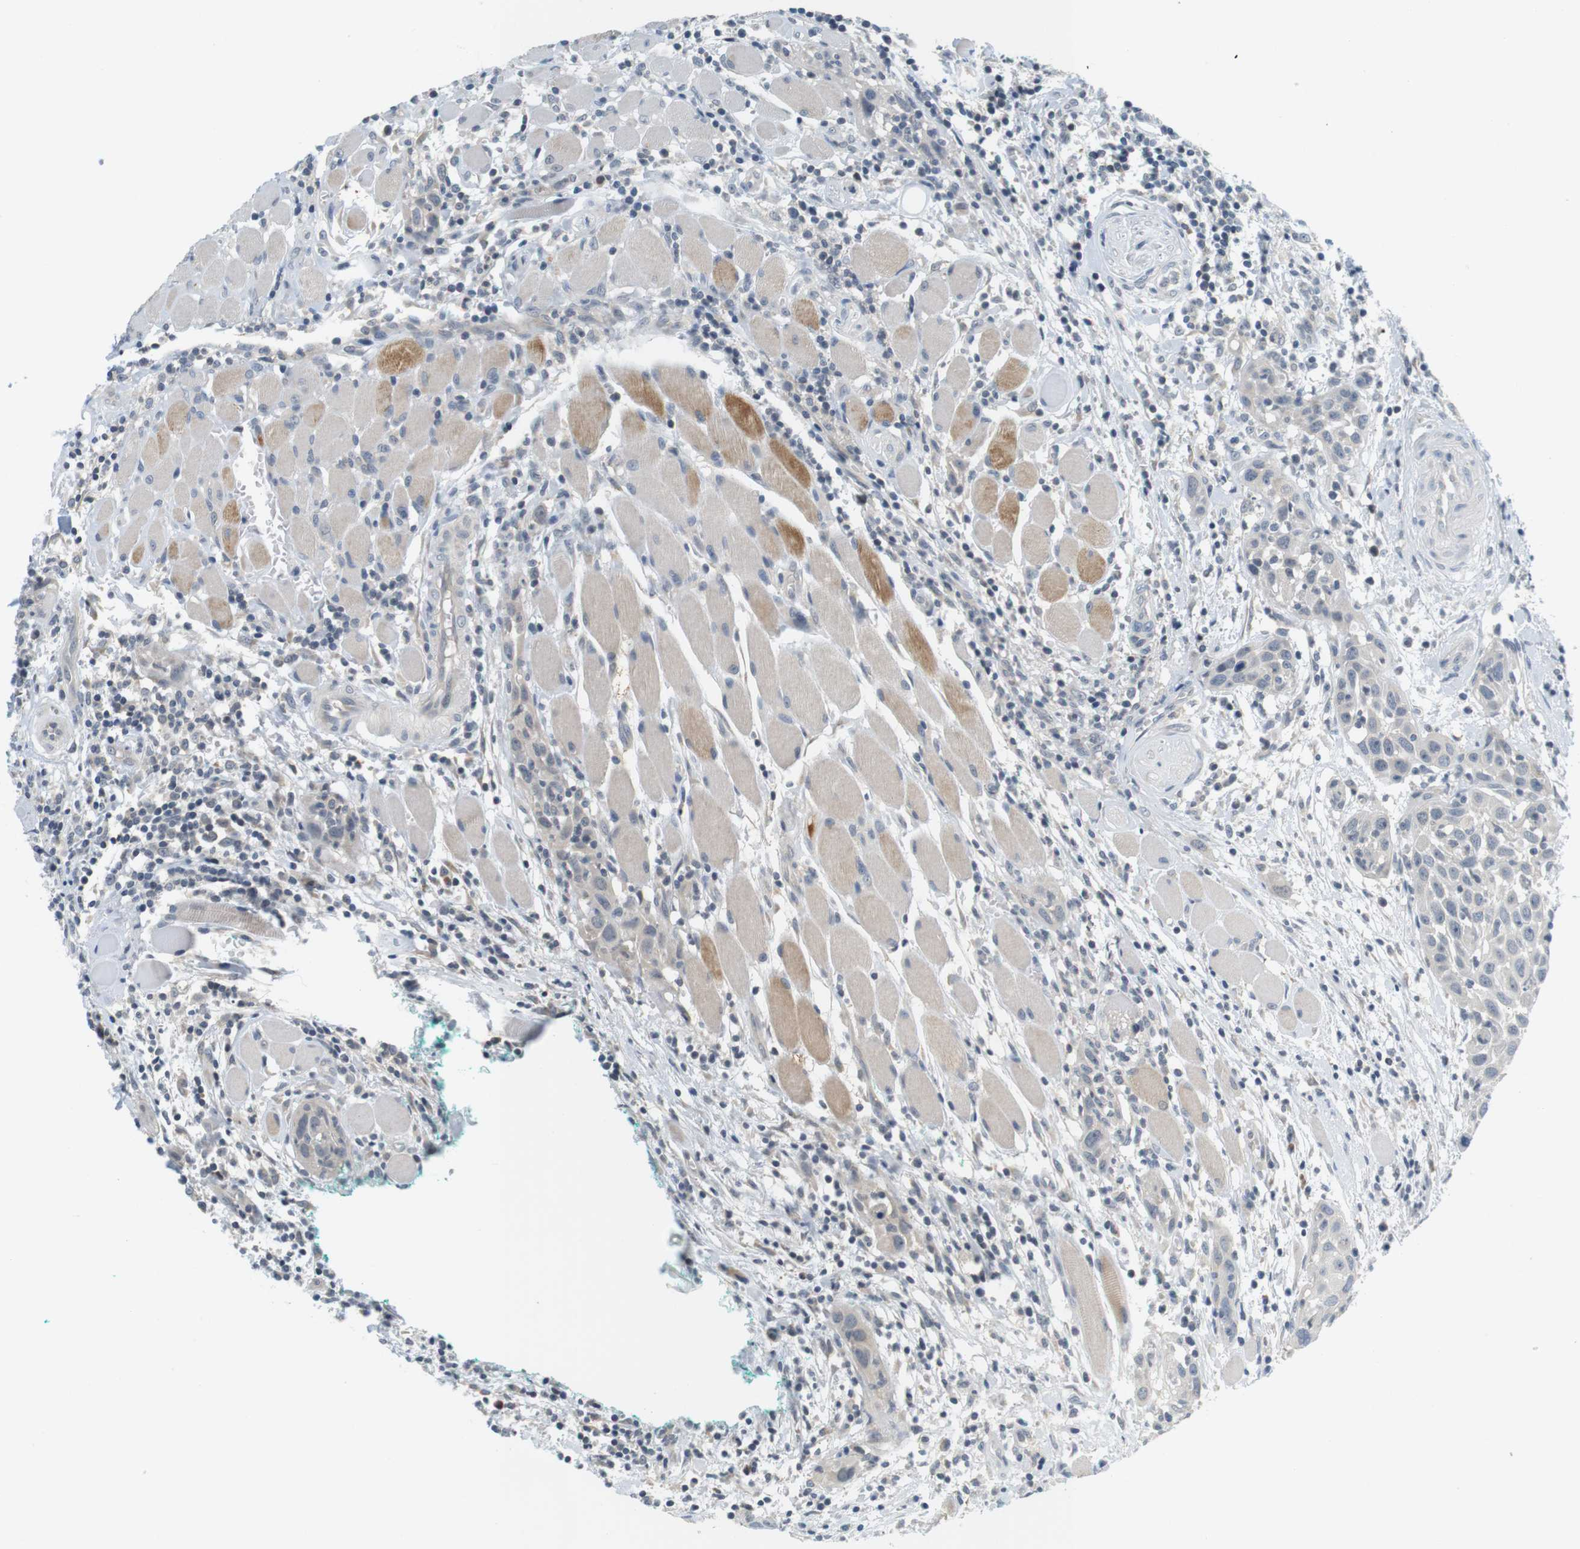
{"staining": {"intensity": "negative", "quantity": "none", "location": "none"}, "tissue": "head and neck cancer", "cell_type": "Tumor cells", "image_type": "cancer", "snomed": [{"axis": "morphology", "description": "Squamous cell carcinoma, NOS"}, {"axis": "topography", "description": "Oral tissue"}, {"axis": "topography", "description": "Head-Neck"}], "caption": "Human squamous cell carcinoma (head and neck) stained for a protein using IHC demonstrates no staining in tumor cells.", "gene": "WNT7A", "patient": {"sex": "female", "age": 50}}